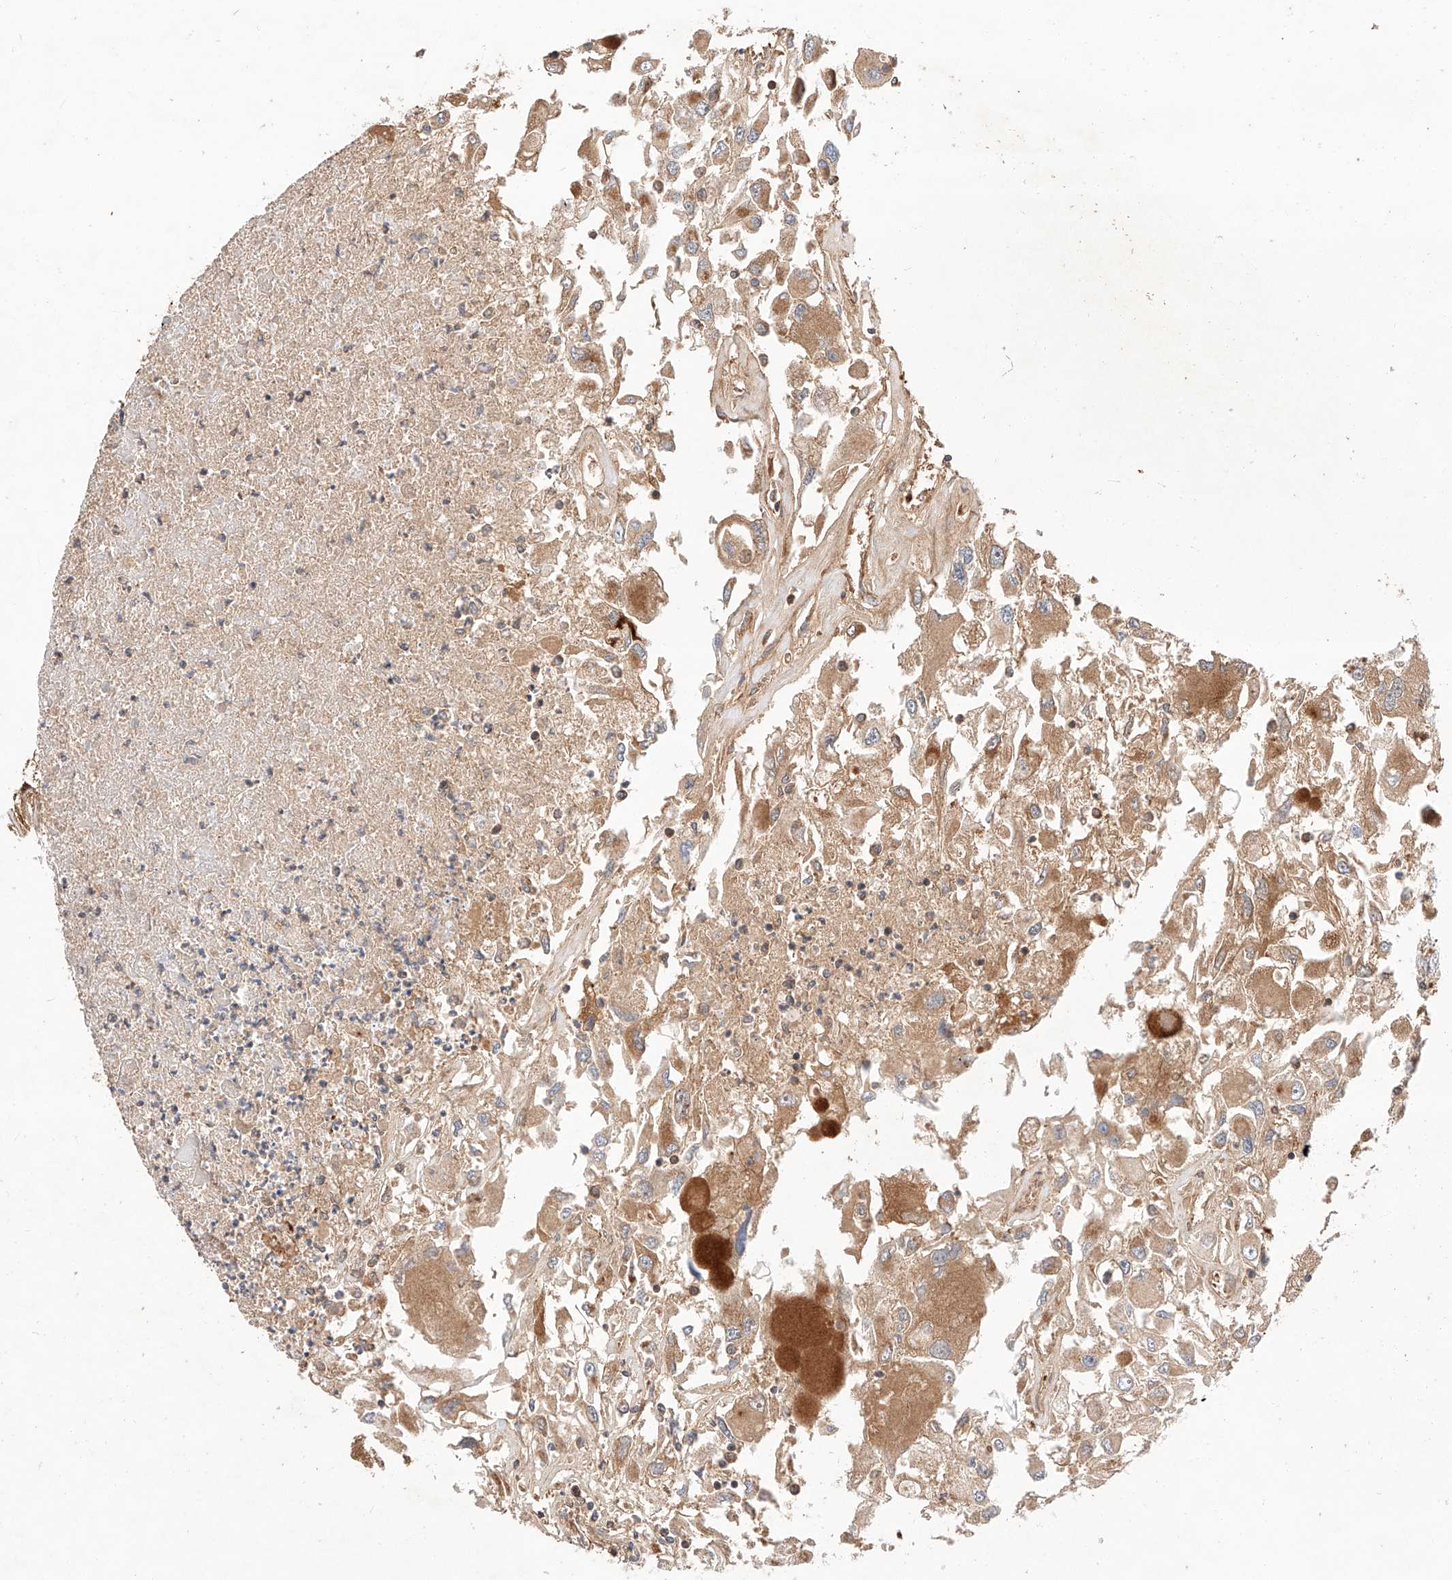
{"staining": {"intensity": "moderate", "quantity": ">75%", "location": "cytoplasmic/membranous"}, "tissue": "renal cancer", "cell_type": "Tumor cells", "image_type": "cancer", "snomed": [{"axis": "morphology", "description": "Adenocarcinoma, NOS"}, {"axis": "topography", "description": "Kidney"}], "caption": "Immunohistochemical staining of human adenocarcinoma (renal) shows medium levels of moderate cytoplasmic/membranous protein positivity in approximately >75% of tumor cells. (Stains: DAB in brown, nuclei in blue, Microscopy: brightfield microscopy at high magnification).", "gene": "RAB23", "patient": {"sex": "female", "age": 52}}